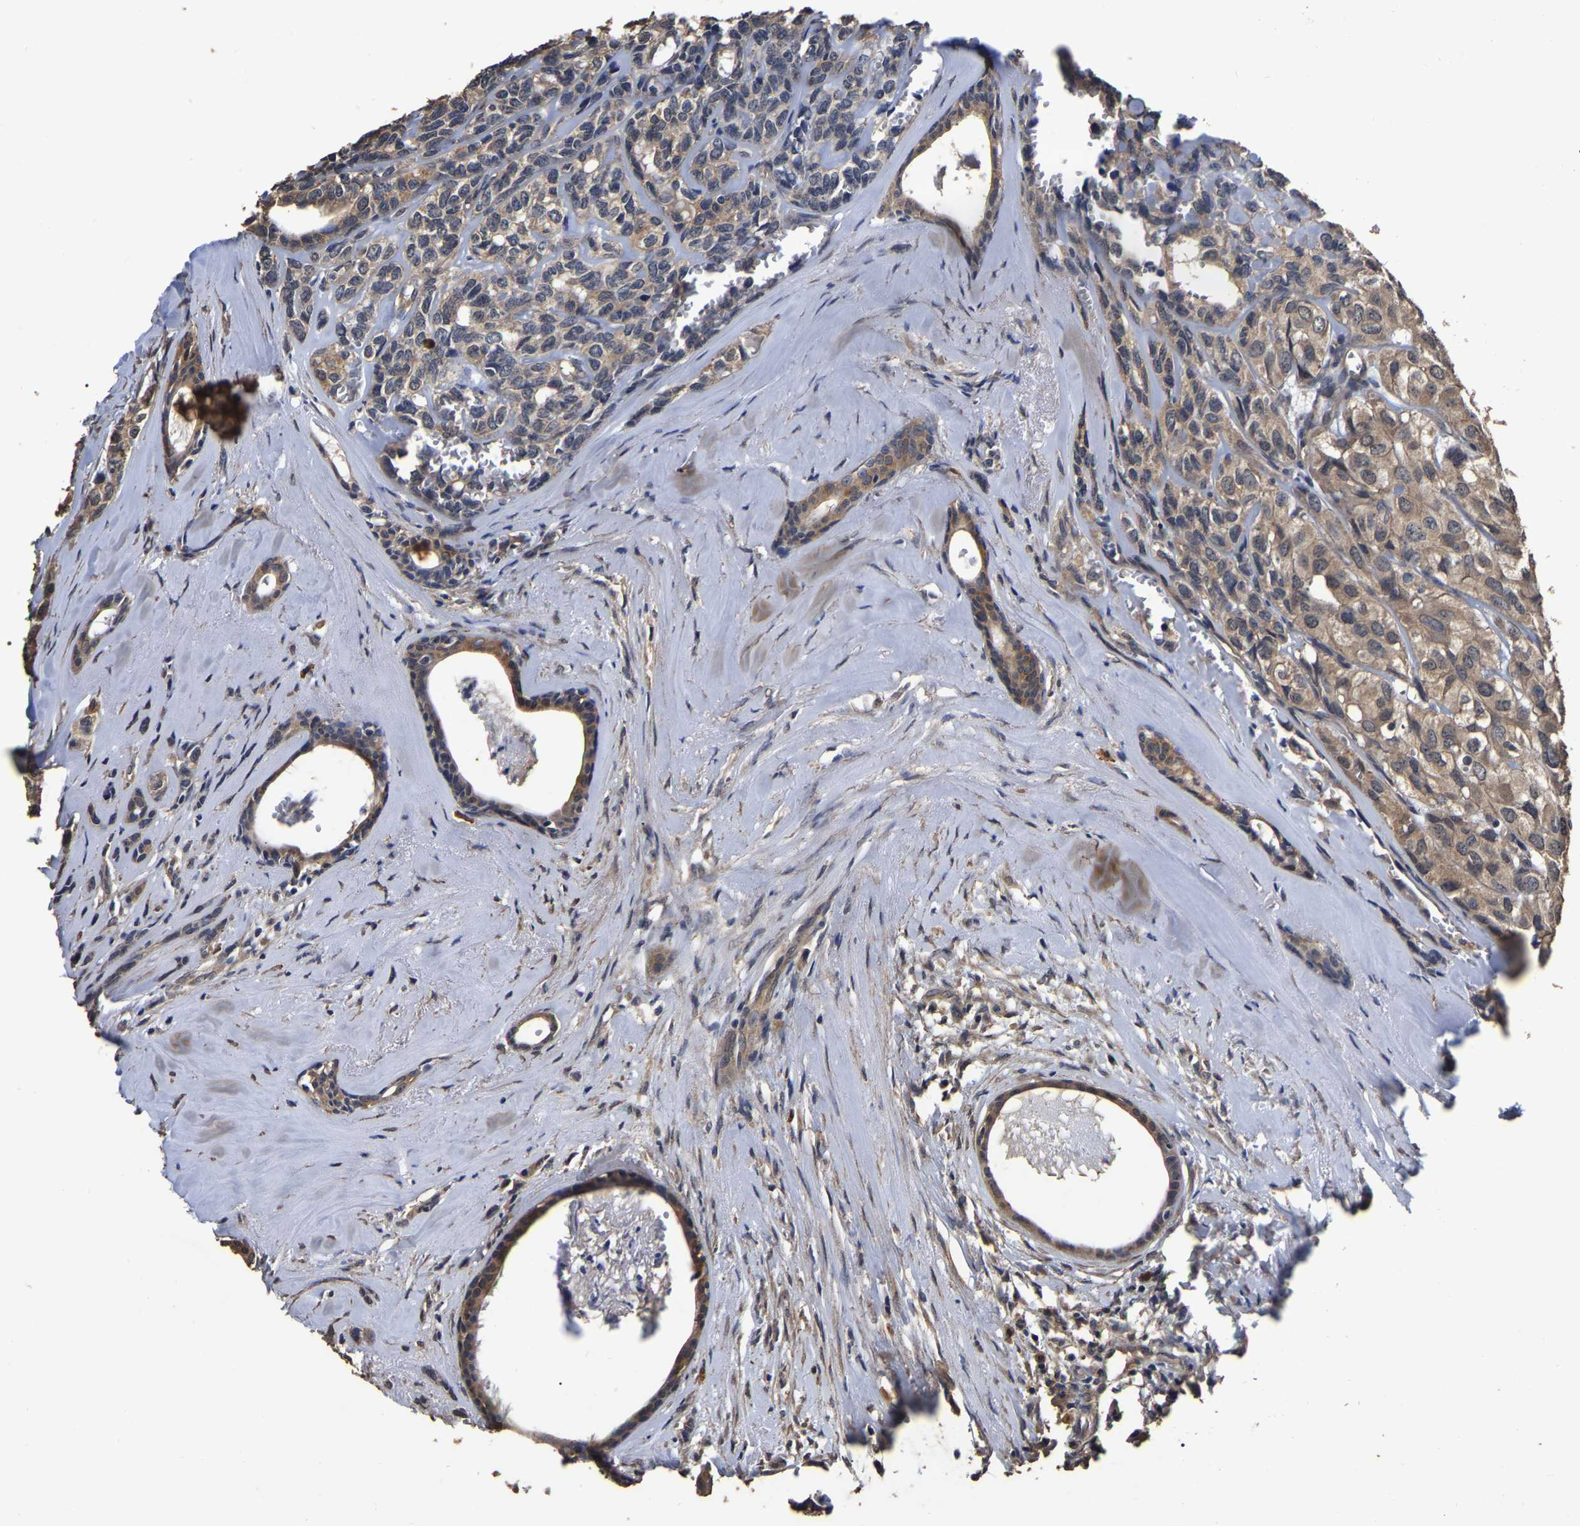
{"staining": {"intensity": "moderate", "quantity": ">75%", "location": "cytoplasmic/membranous"}, "tissue": "head and neck cancer", "cell_type": "Tumor cells", "image_type": "cancer", "snomed": [{"axis": "morphology", "description": "Adenocarcinoma, NOS"}, {"axis": "topography", "description": "Salivary gland, NOS"}, {"axis": "topography", "description": "Head-Neck"}], "caption": "IHC photomicrograph of neoplastic tissue: human adenocarcinoma (head and neck) stained using IHC reveals medium levels of moderate protein expression localized specifically in the cytoplasmic/membranous of tumor cells, appearing as a cytoplasmic/membranous brown color.", "gene": "STK32C", "patient": {"sex": "female", "age": 76}}